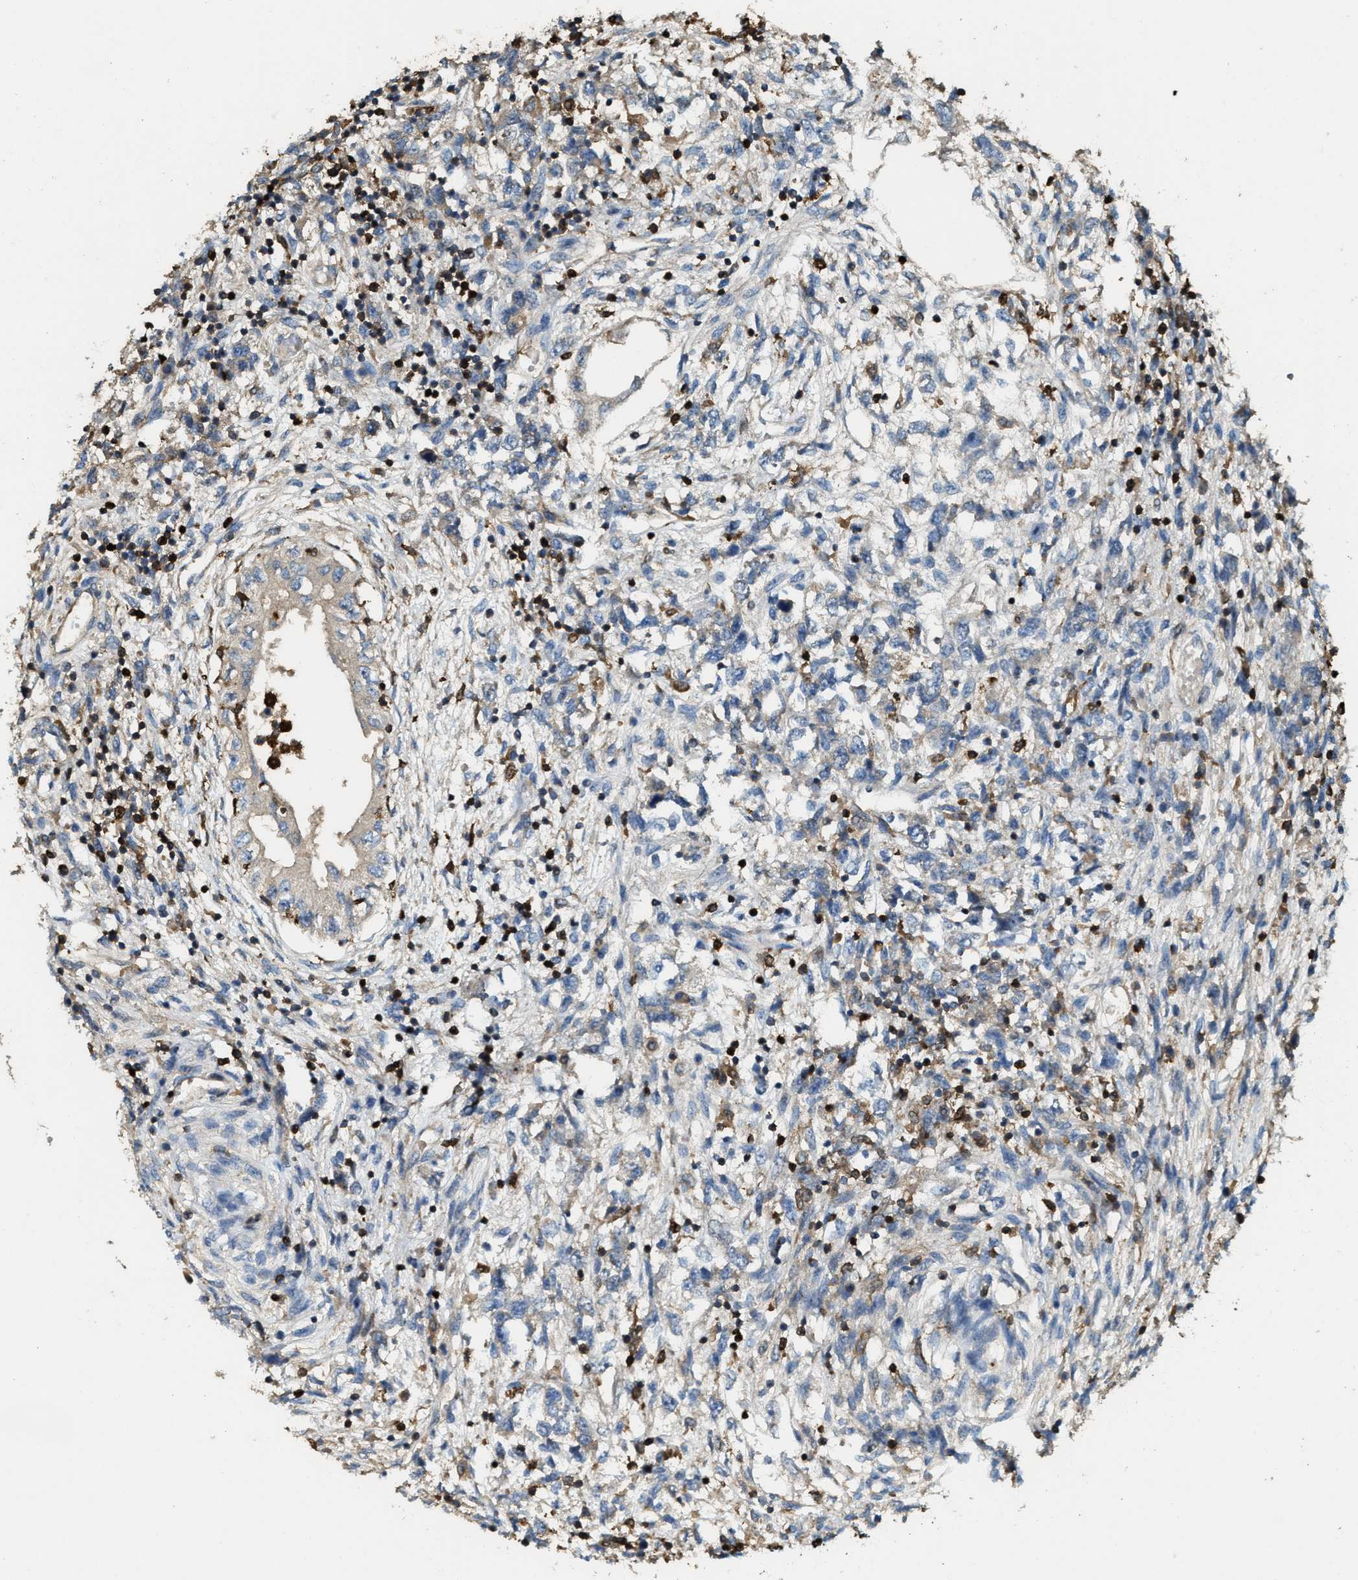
{"staining": {"intensity": "negative", "quantity": "none", "location": "none"}, "tissue": "testis cancer", "cell_type": "Tumor cells", "image_type": "cancer", "snomed": [{"axis": "morphology", "description": "Seminoma, NOS"}, {"axis": "topography", "description": "Testis"}], "caption": "Immunohistochemistry photomicrograph of testis cancer stained for a protein (brown), which shows no staining in tumor cells. Nuclei are stained in blue.", "gene": "SERPINB5", "patient": {"sex": "male", "age": 28}}